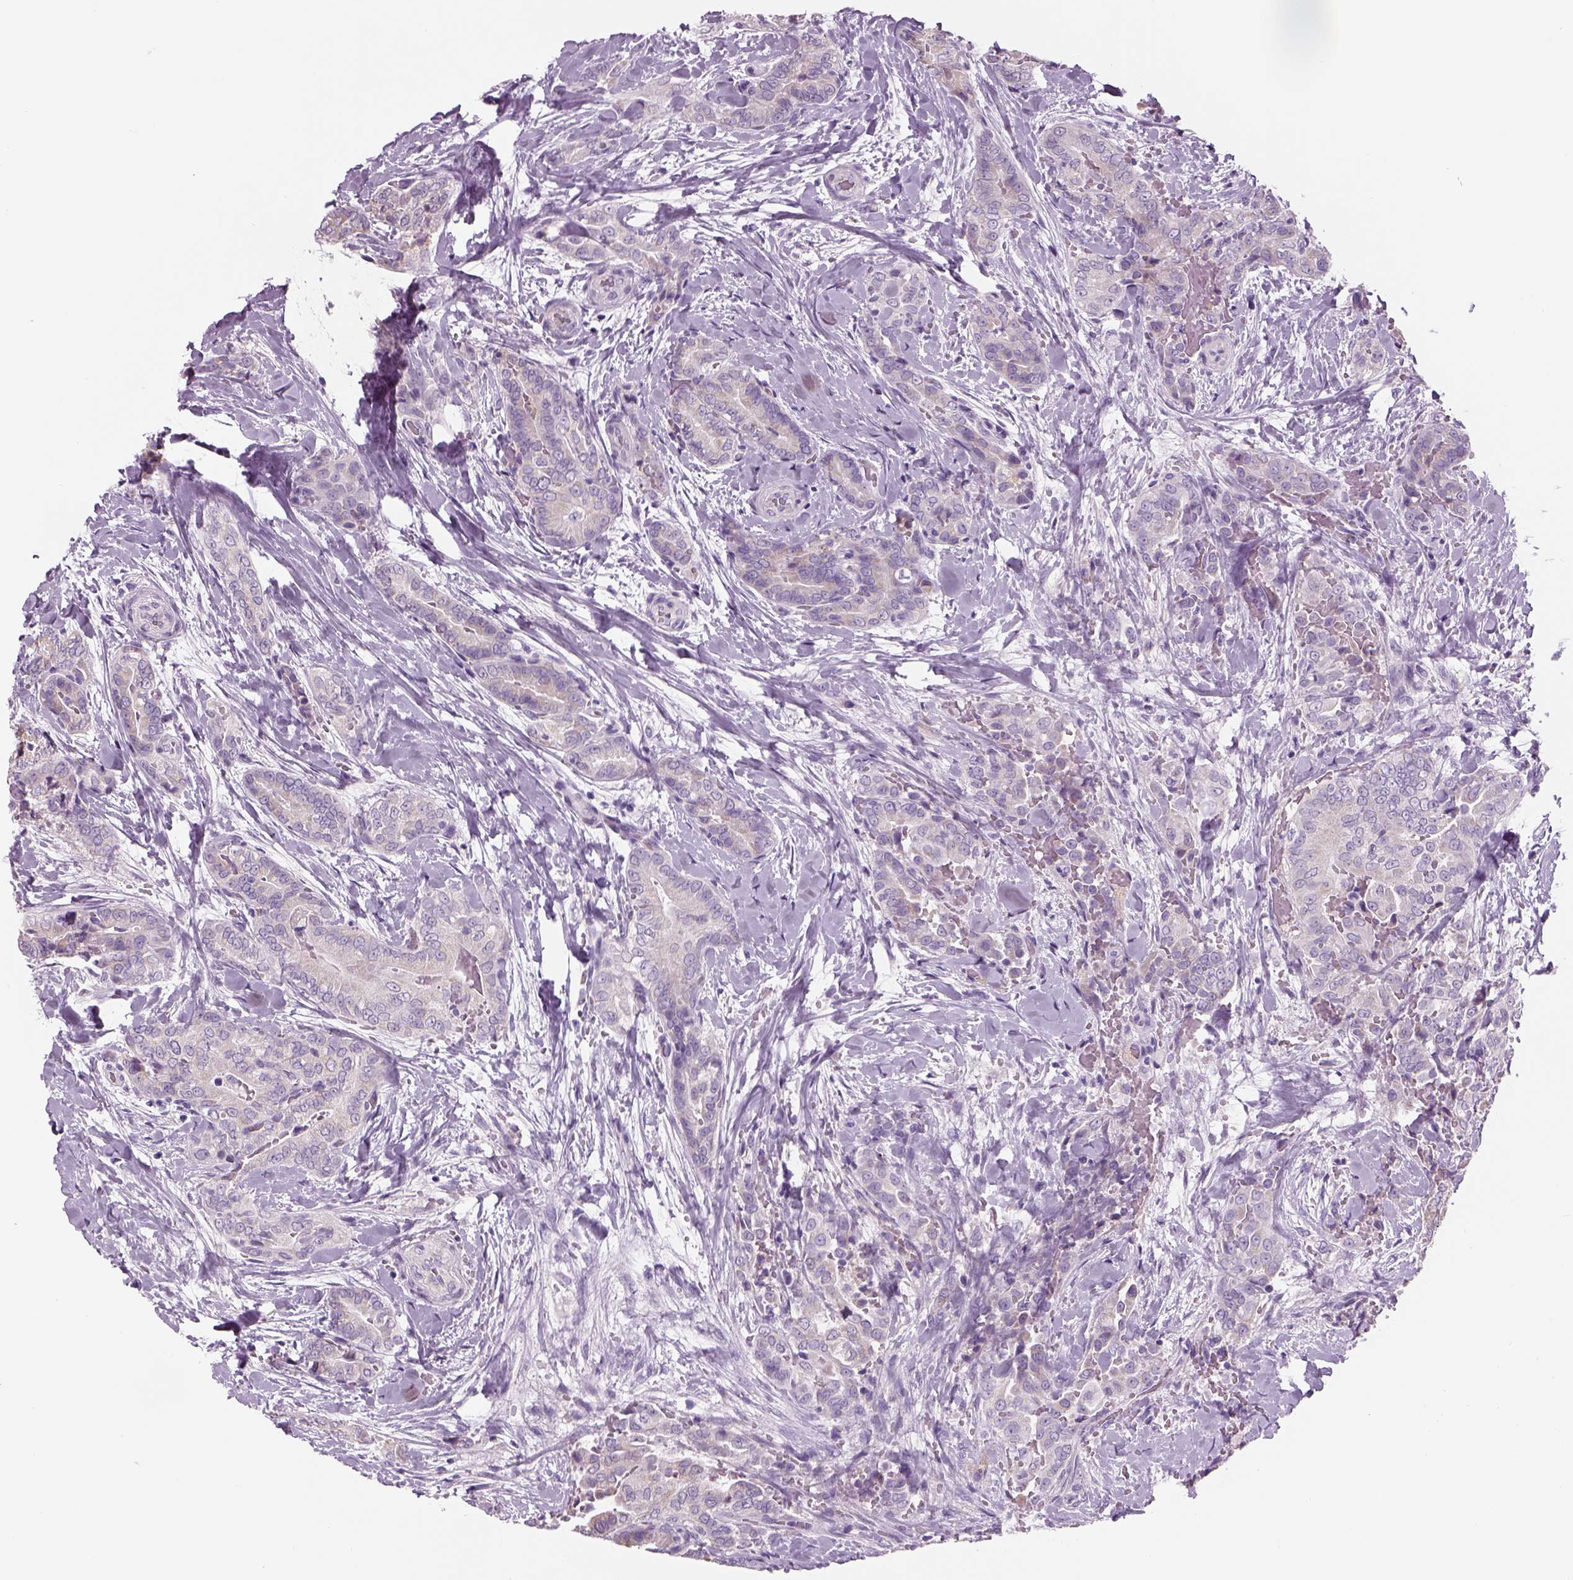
{"staining": {"intensity": "negative", "quantity": "none", "location": "none"}, "tissue": "thyroid cancer", "cell_type": "Tumor cells", "image_type": "cancer", "snomed": [{"axis": "morphology", "description": "Papillary adenocarcinoma, NOS"}, {"axis": "topography", "description": "Thyroid gland"}], "caption": "This is a micrograph of immunohistochemistry (IHC) staining of papillary adenocarcinoma (thyroid), which shows no expression in tumor cells.", "gene": "KCNMB4", "patient": {"sex": "male", "age": 61}}